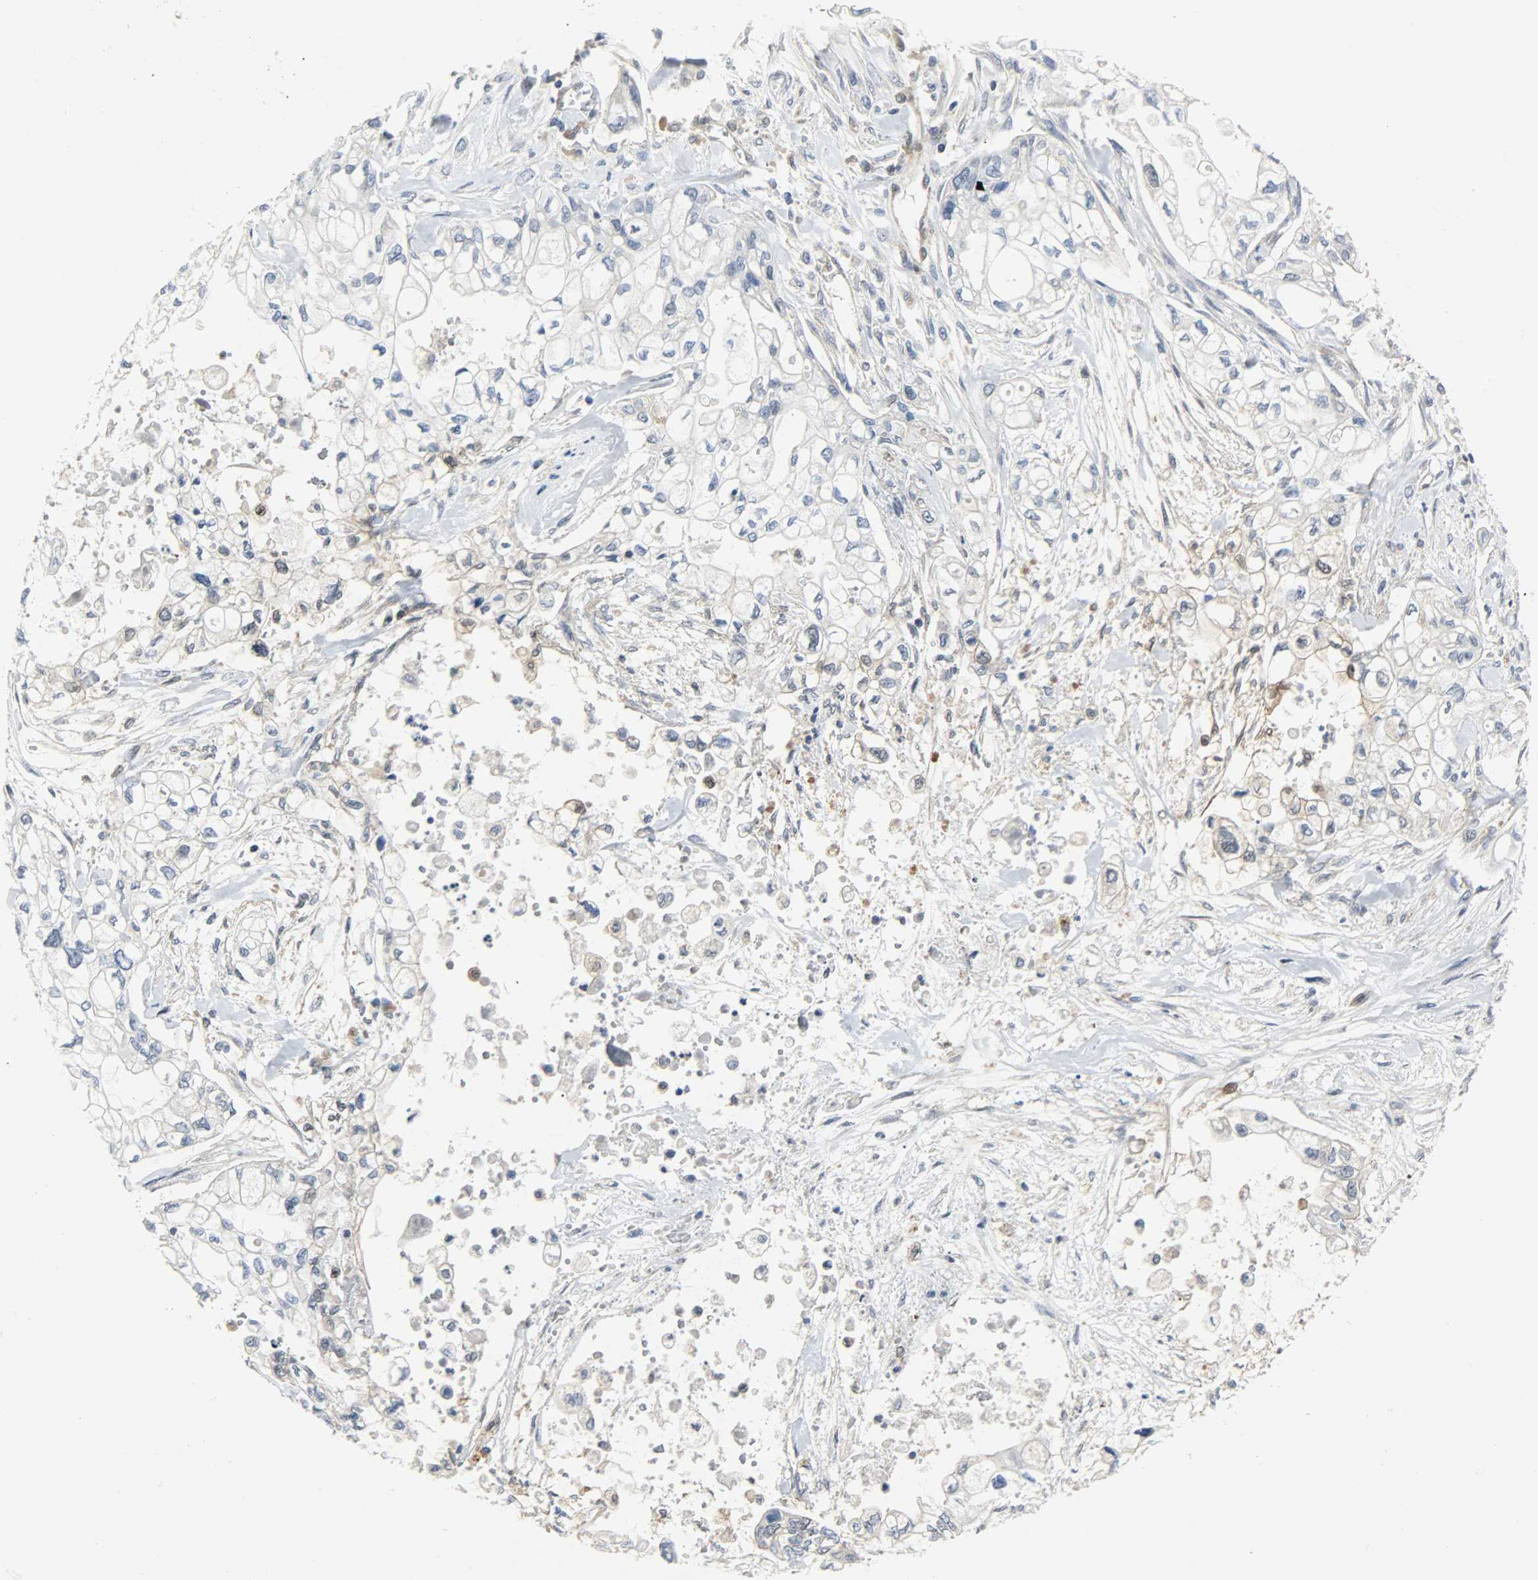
{"staining": {"intensity": "negative", "quantity": "none", "location": "none"}, "tissue": "pancreatic cancer", "cell_type": "Tumor cells", "image_type": "cancer", "snomed": [{"axis": "morphology", "description": "Normal tissue, NOS"}, {"axis": "topography", "description": "Pancreas"}], "caption": "Tumor cells are negative for protein expression in human pancreatic cancer.", "gene": "EIF4EBP1", "patient": {"sex": "male", "age": 42}}